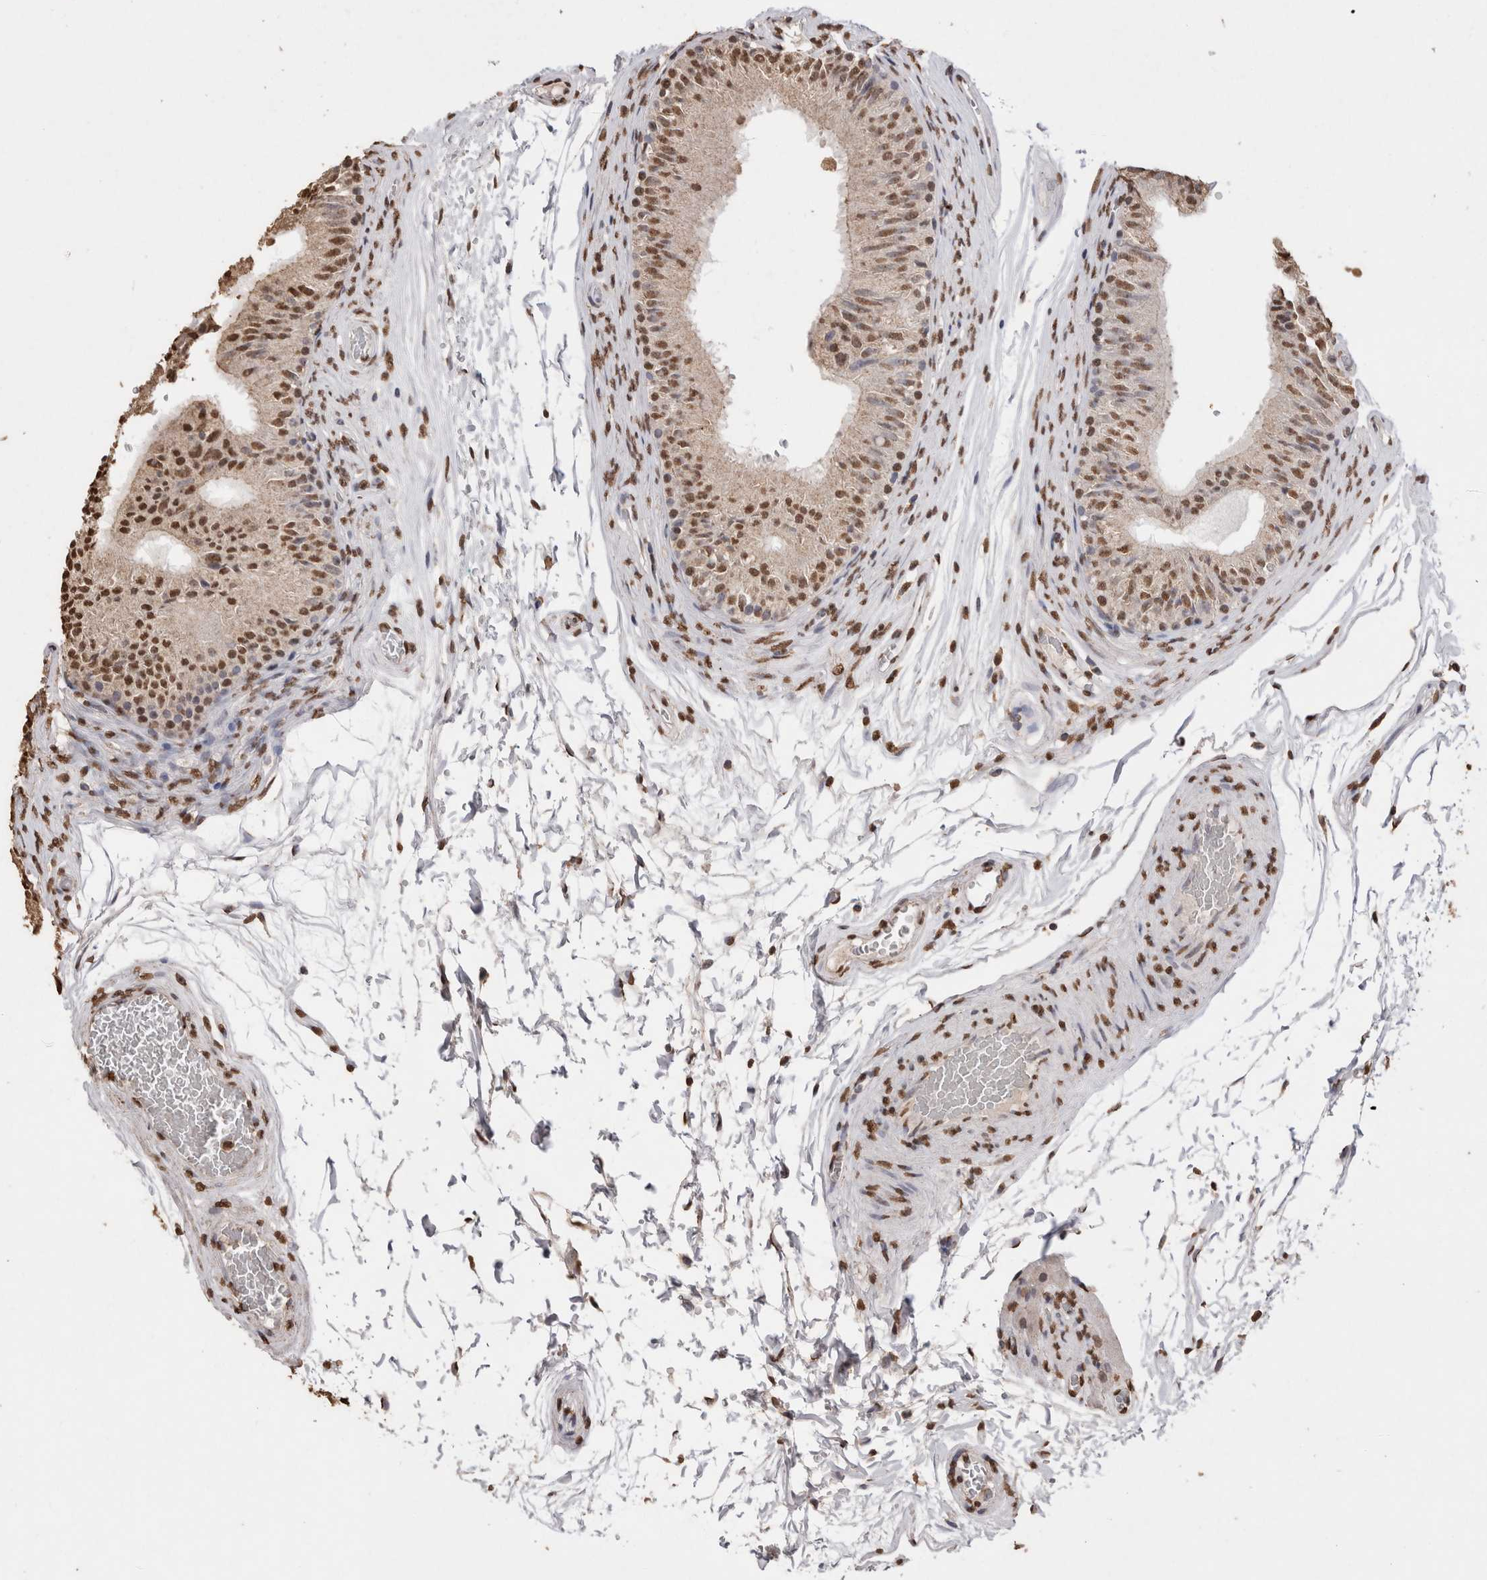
{"staining": {"intensity": "moderate", "quantity": "25%-75%", "location": "nuclear"}, "tissue": "epididymis", "cell_type": "Glandular cells", "image_type": "normal", "snomed": [{"axis": "morphology", "description": "Normal tissue, NOS"}, {"axis": "topography", "description": "Epididymis"}], "caption": "Epididymis stained with DAB (3,3'-diaminobenzidine) immunohistochemistry (IHC) displays medium levels of moderate nuclear positivity in about 25%-75% of glandular cells. The protein is shown in brown color, while the nuclei are stained blue.", "gene": "NTHL1", "patient": {"sex": "male", "age": 36}}